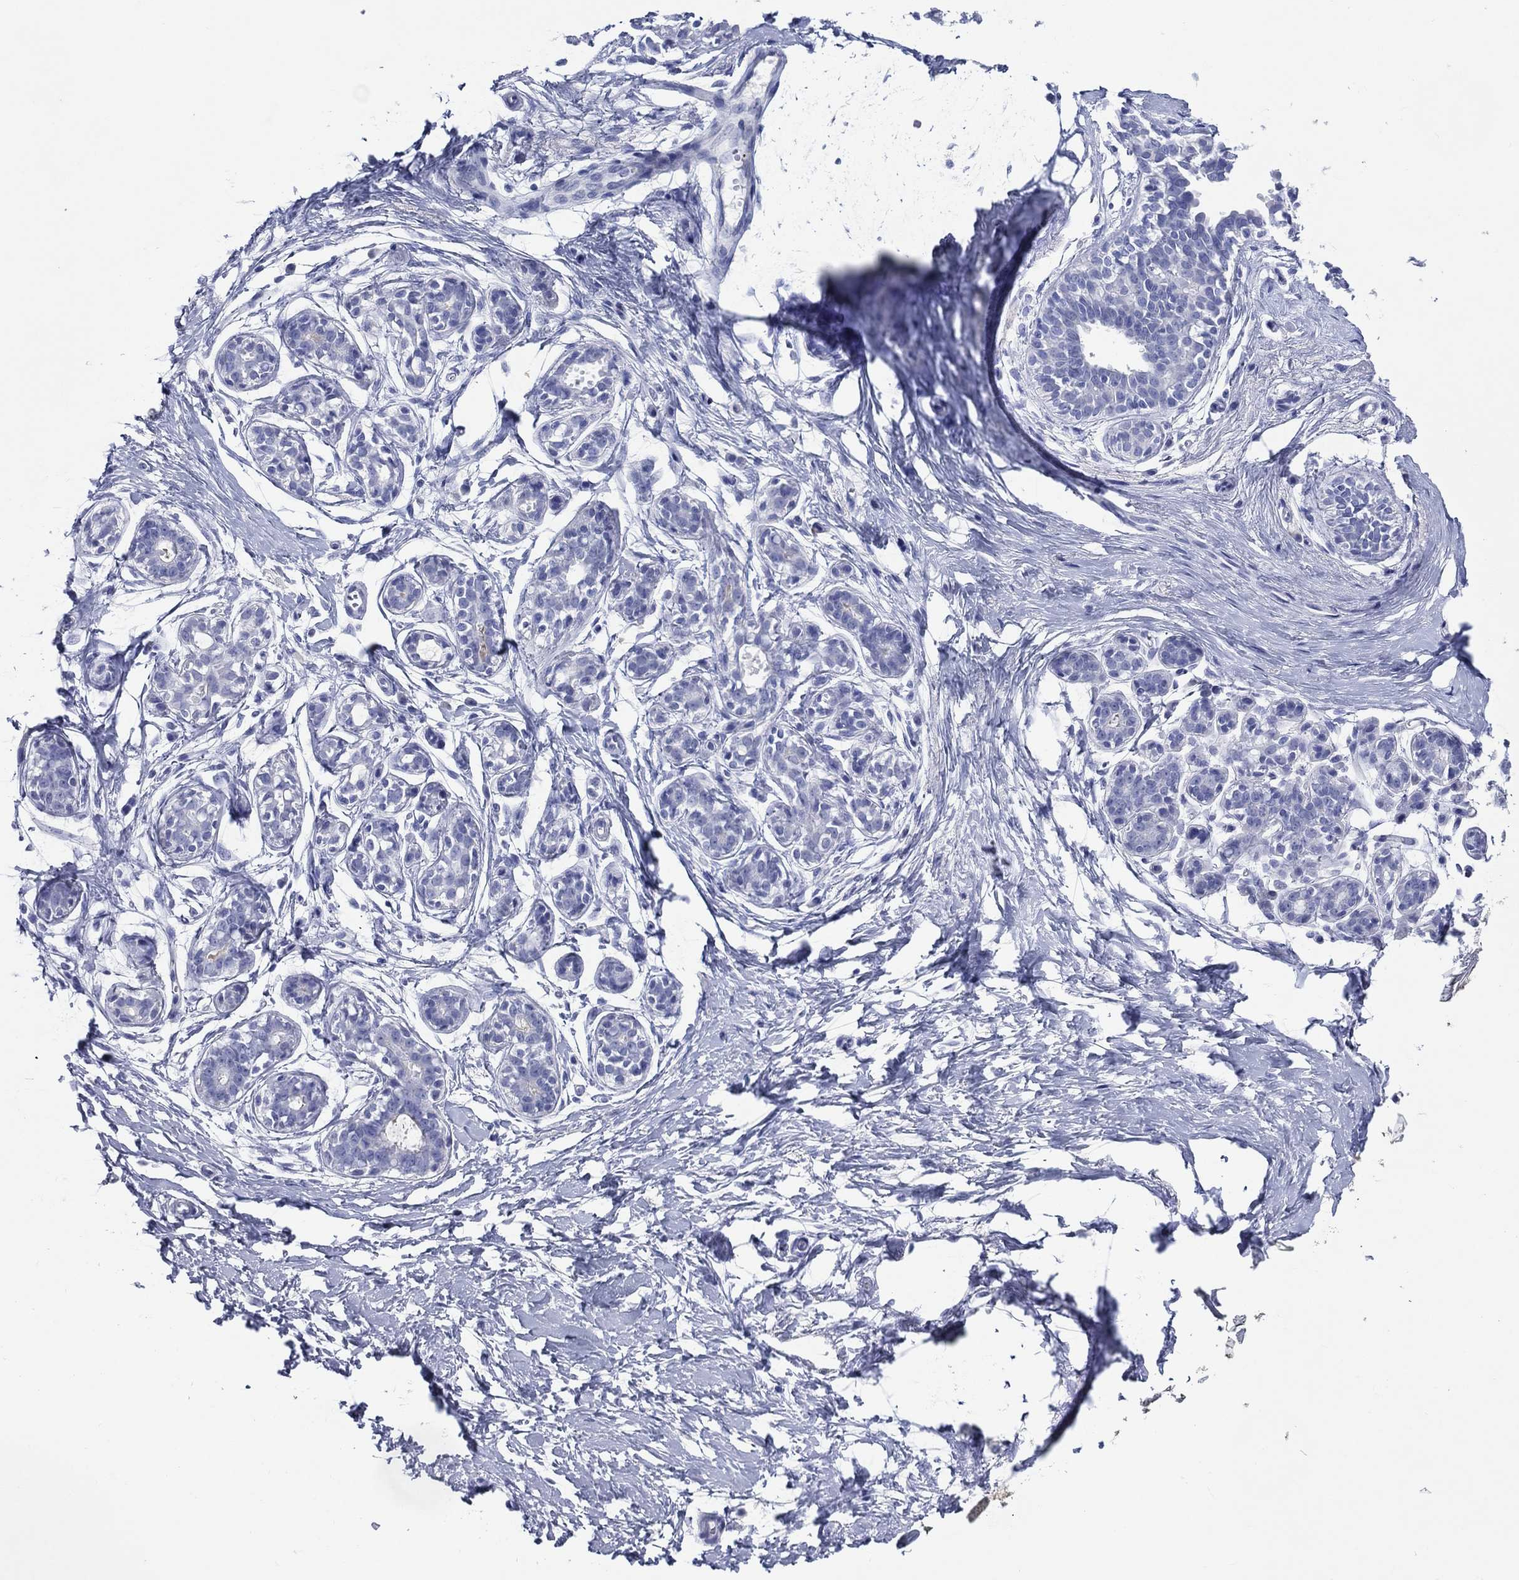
{"staining": {"intensity": "negative", "quantity": "none", "location": "none"}, "tissue": "breast", "cell_type": "Adipocytes", "image_type": "normal", "snomed": [{"axis": "morphology", "description": "Normal tissue, NOS"}, {"axis": "topography", "description": "Breast"}], "caption": "A high-resolution histopathology image shows IHC staining of benign breast, which exhibits no significant positivity in adipocytes. (DAB immunohistochemistry with hematoxylin counter stain).", "gene": "ACE2", "patient": {"sex": "female", "age": 49}}